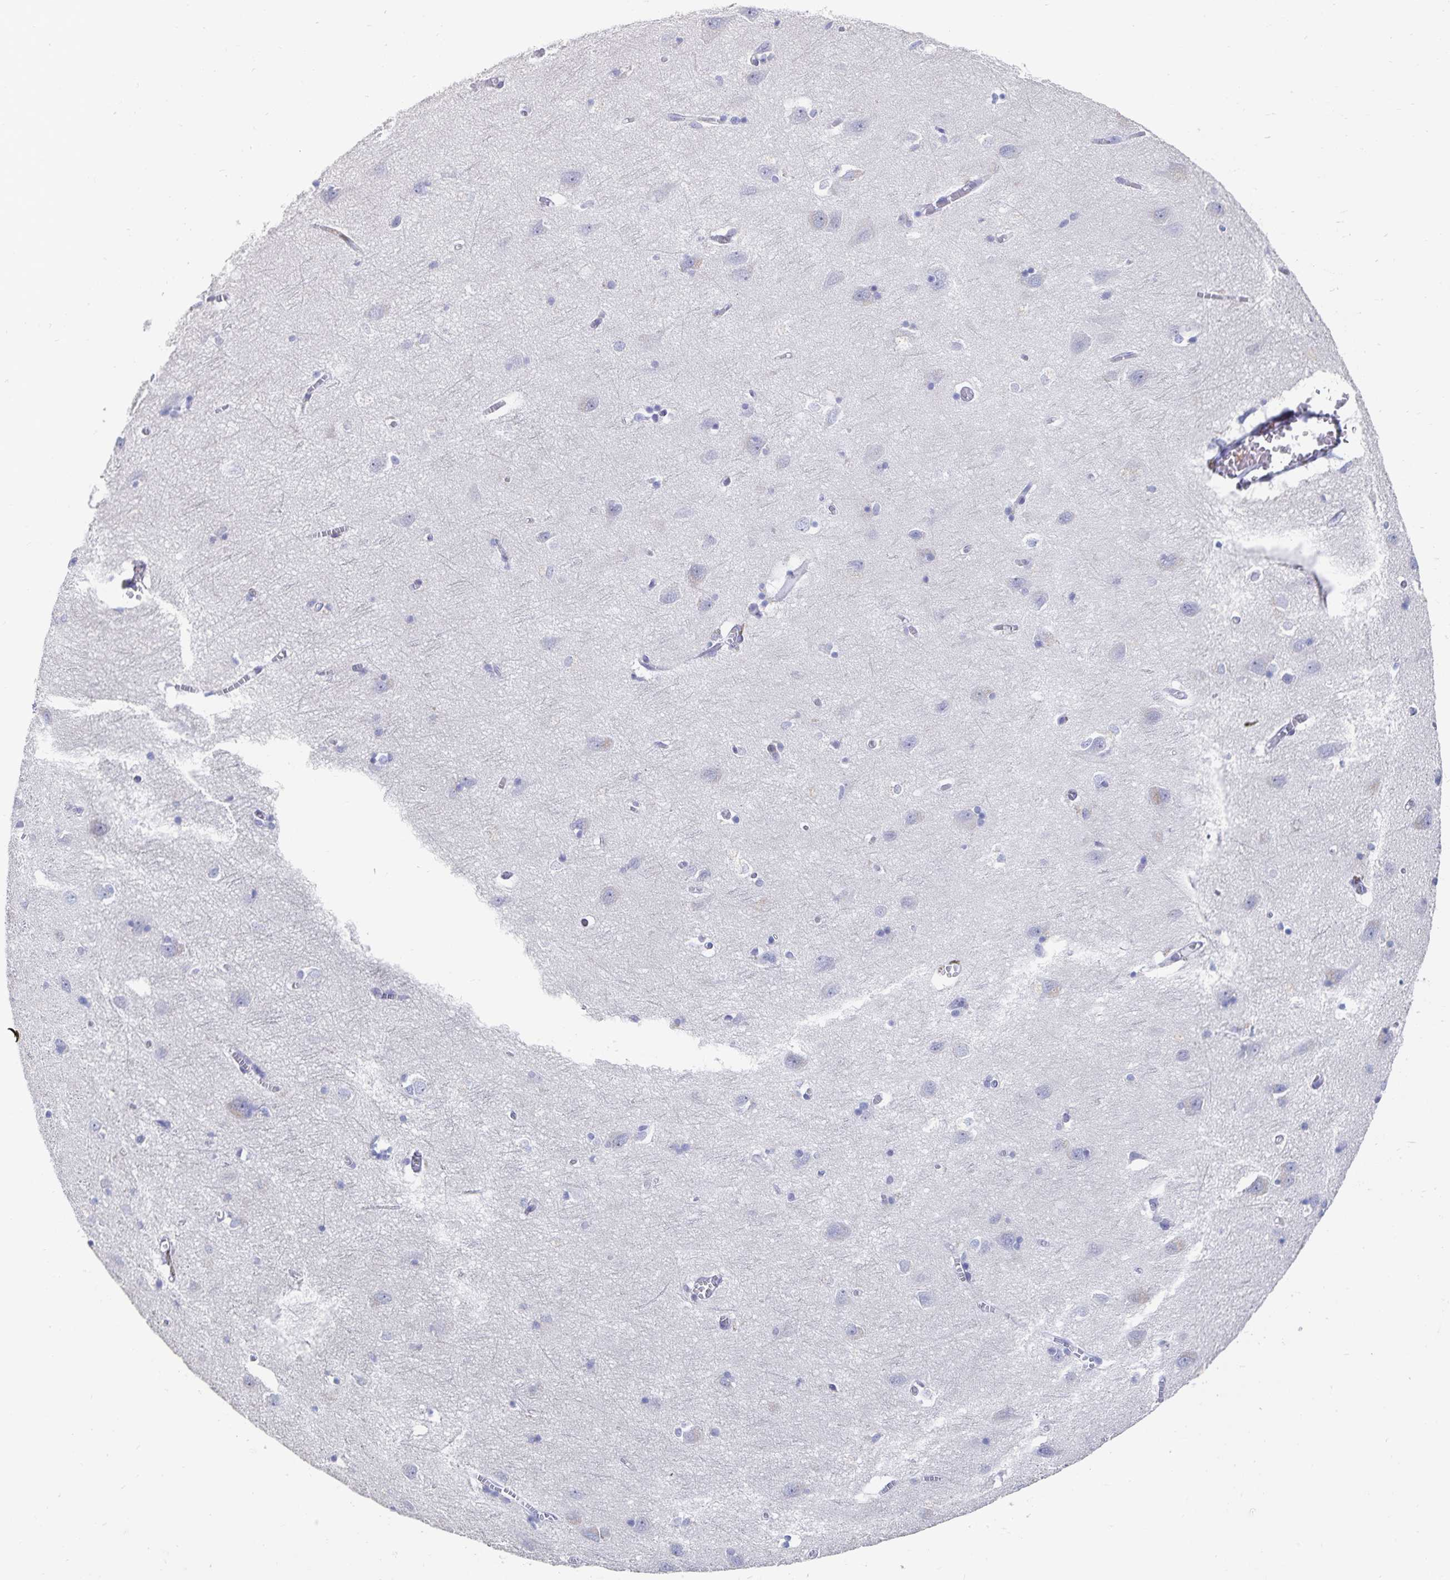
{"staining": {"intensity": "negative", "quantity": "none", "location": "none"}, "tissue": "cerebral cortex", "cell_type": "Endothelial cells", "image_type": "normal", "snomed": [{"axis": "morphology", "description": "Normal tissue, NOS"}, {"axis": "topography", "description": "Cerebral cortex"}], "caption": "DAB (3,3'-diaminobenzidine) immunohistochemical staining of benign cerebral cortex reveals no significant positivity in endothelial cells.", "gene": "PIK3CD", "patient": {"sex": "male", "age": 70}}